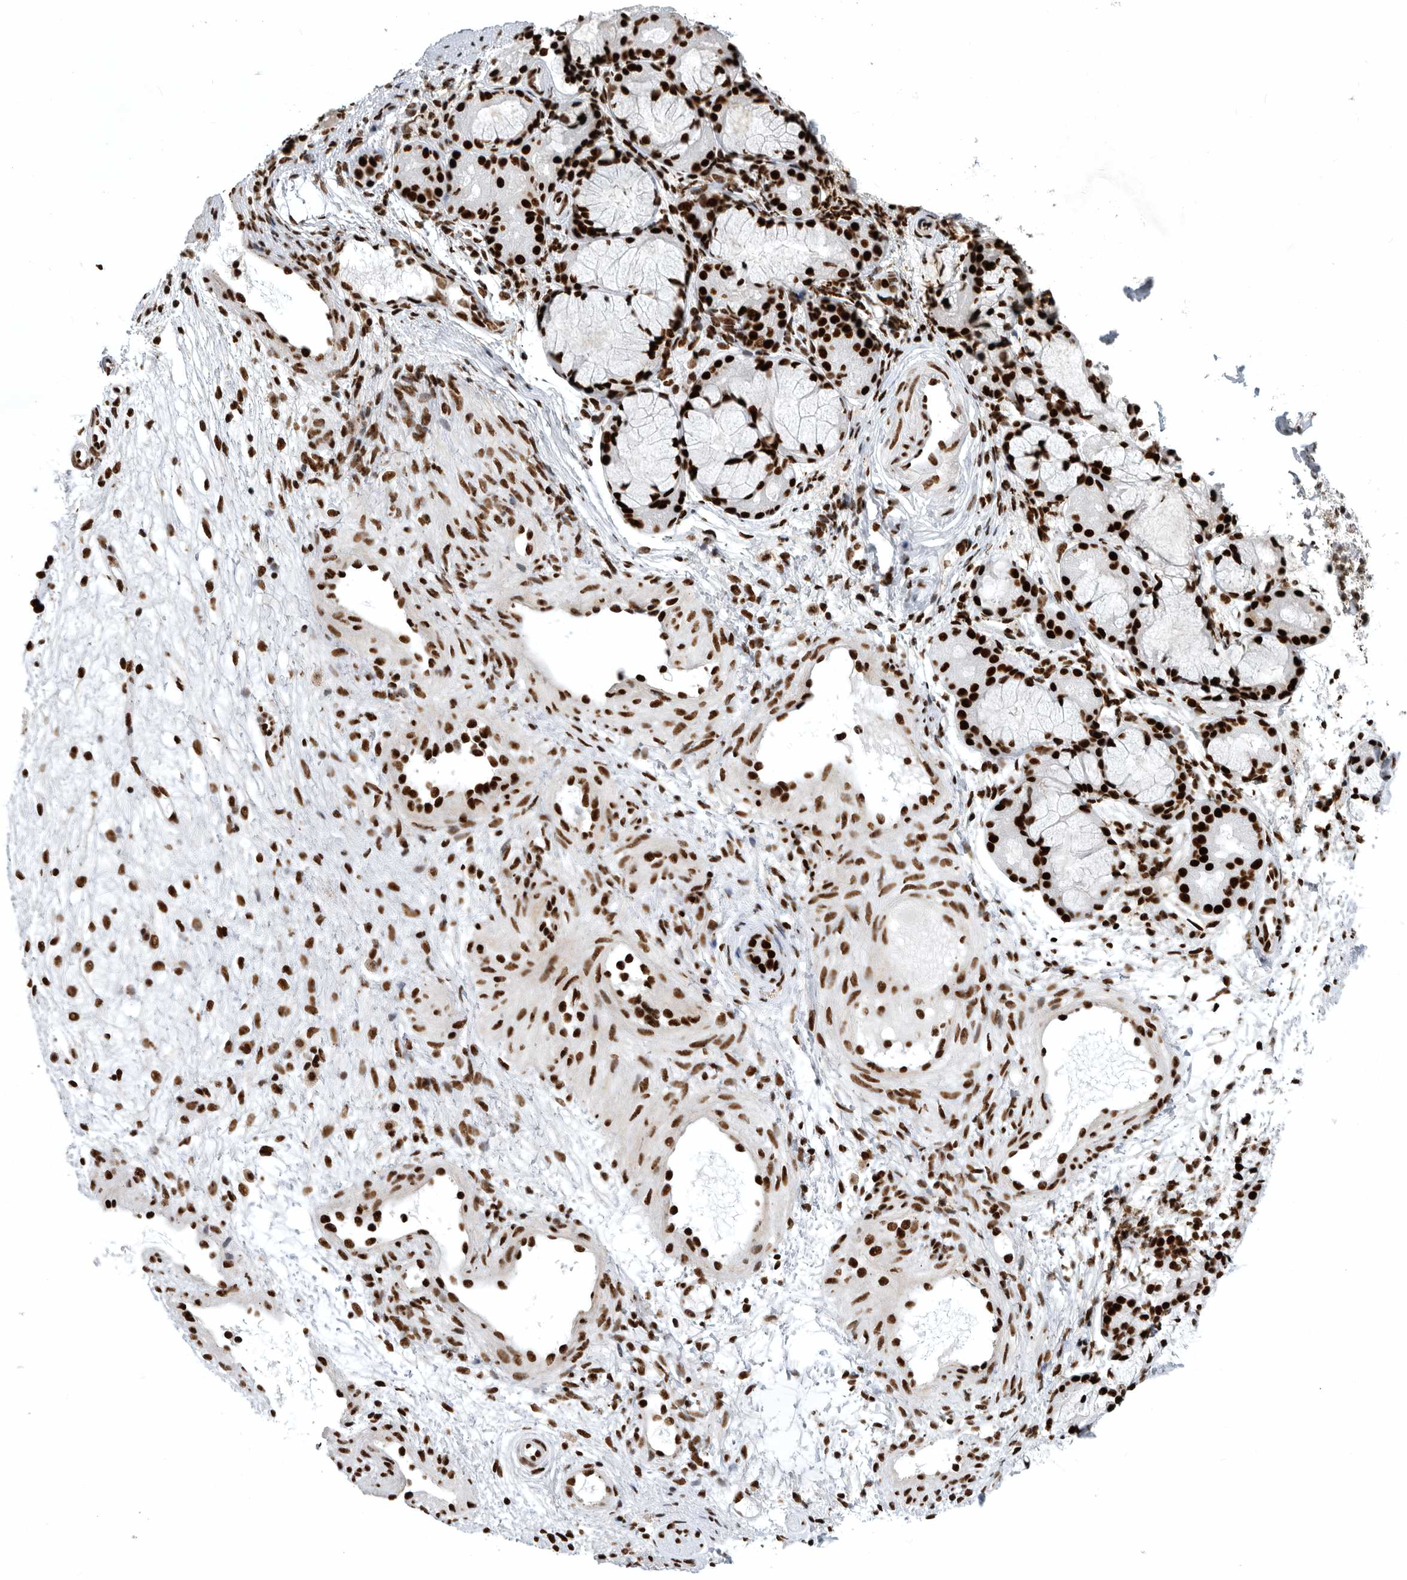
{"staining": {"intensity": "strong", "quantity": ">75%", "location": "nuclear"}, "tissue": "nasopharynx", "cell_type": "Respiratory epithelial cells", "image_type": "normal", "snomed": [{"axis": "morphology", "description": "Normal tissue, NOS"}, {"axis": "morphology", "description": "Inflammation, NOS"}, {"axis": "topography", "description": "Nasopharynx"}], "caption": "Protein staining of unremarkable nasopharynx displays strong nuclear expression in approximately >75% of respiratory epithelial cells.", "gene": "BCLAF1", "patient": {"sex": "female", "age": 19}}